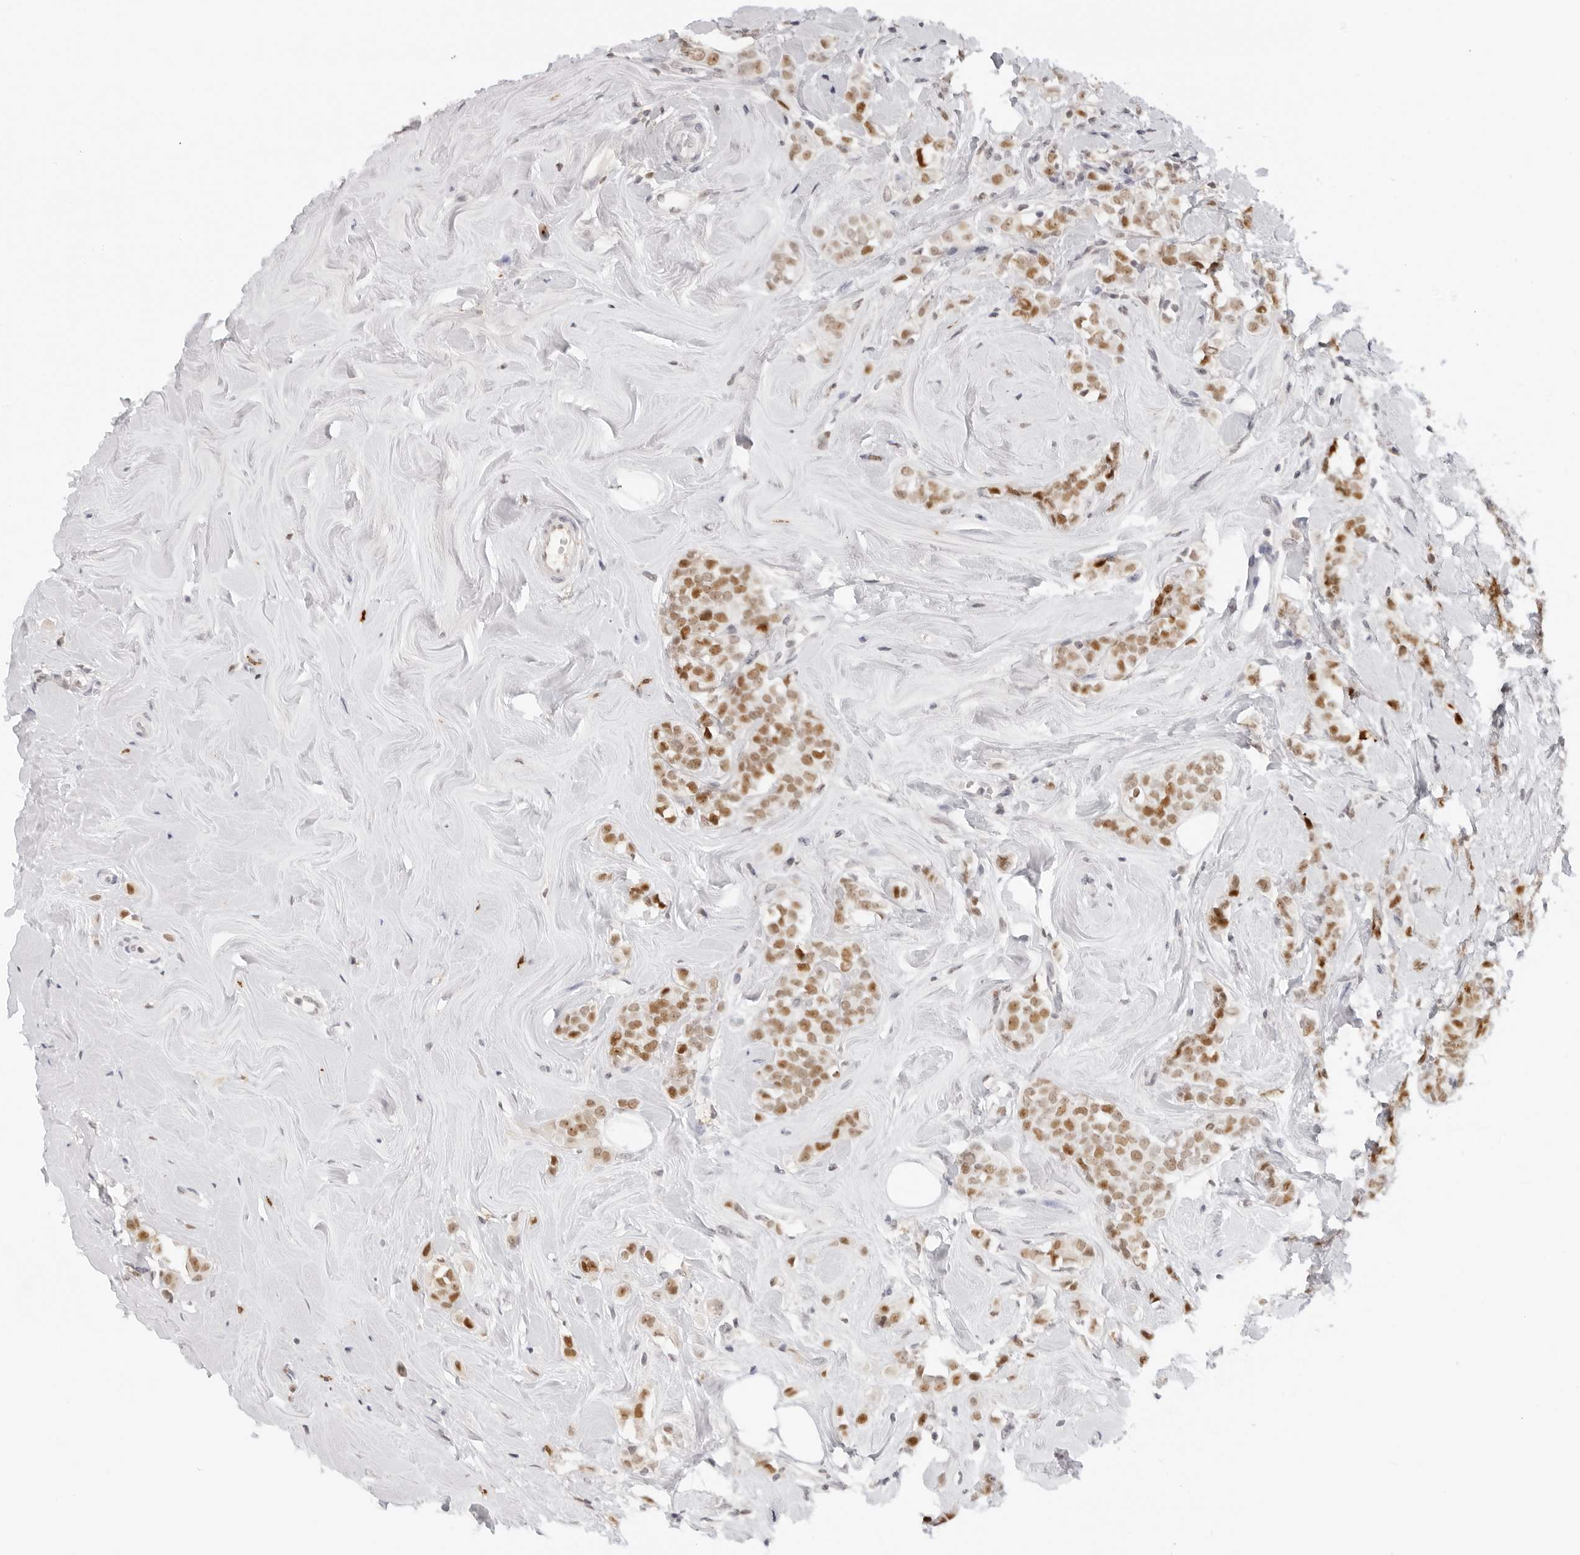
{"staining": {"intensity": "moderate", "quantity": ">75%", "location": "nuclear"}, "tissue": "breast cancer", "cell_type": "Tumor cells", "image_type": "cancer", "snomed": [{"axis": "morphology", "description": "Lobular carcinoma"}, {"axis": "topography", "description": "Breast"}], "caption": "This is a photomicrograph of IHC staining of breast cancer (lobular carcinoma), which shows moderate expression in the nuclear of tumor cells.", "gene": "MSH6", "patient": {"sex": "female", "age": 47}}